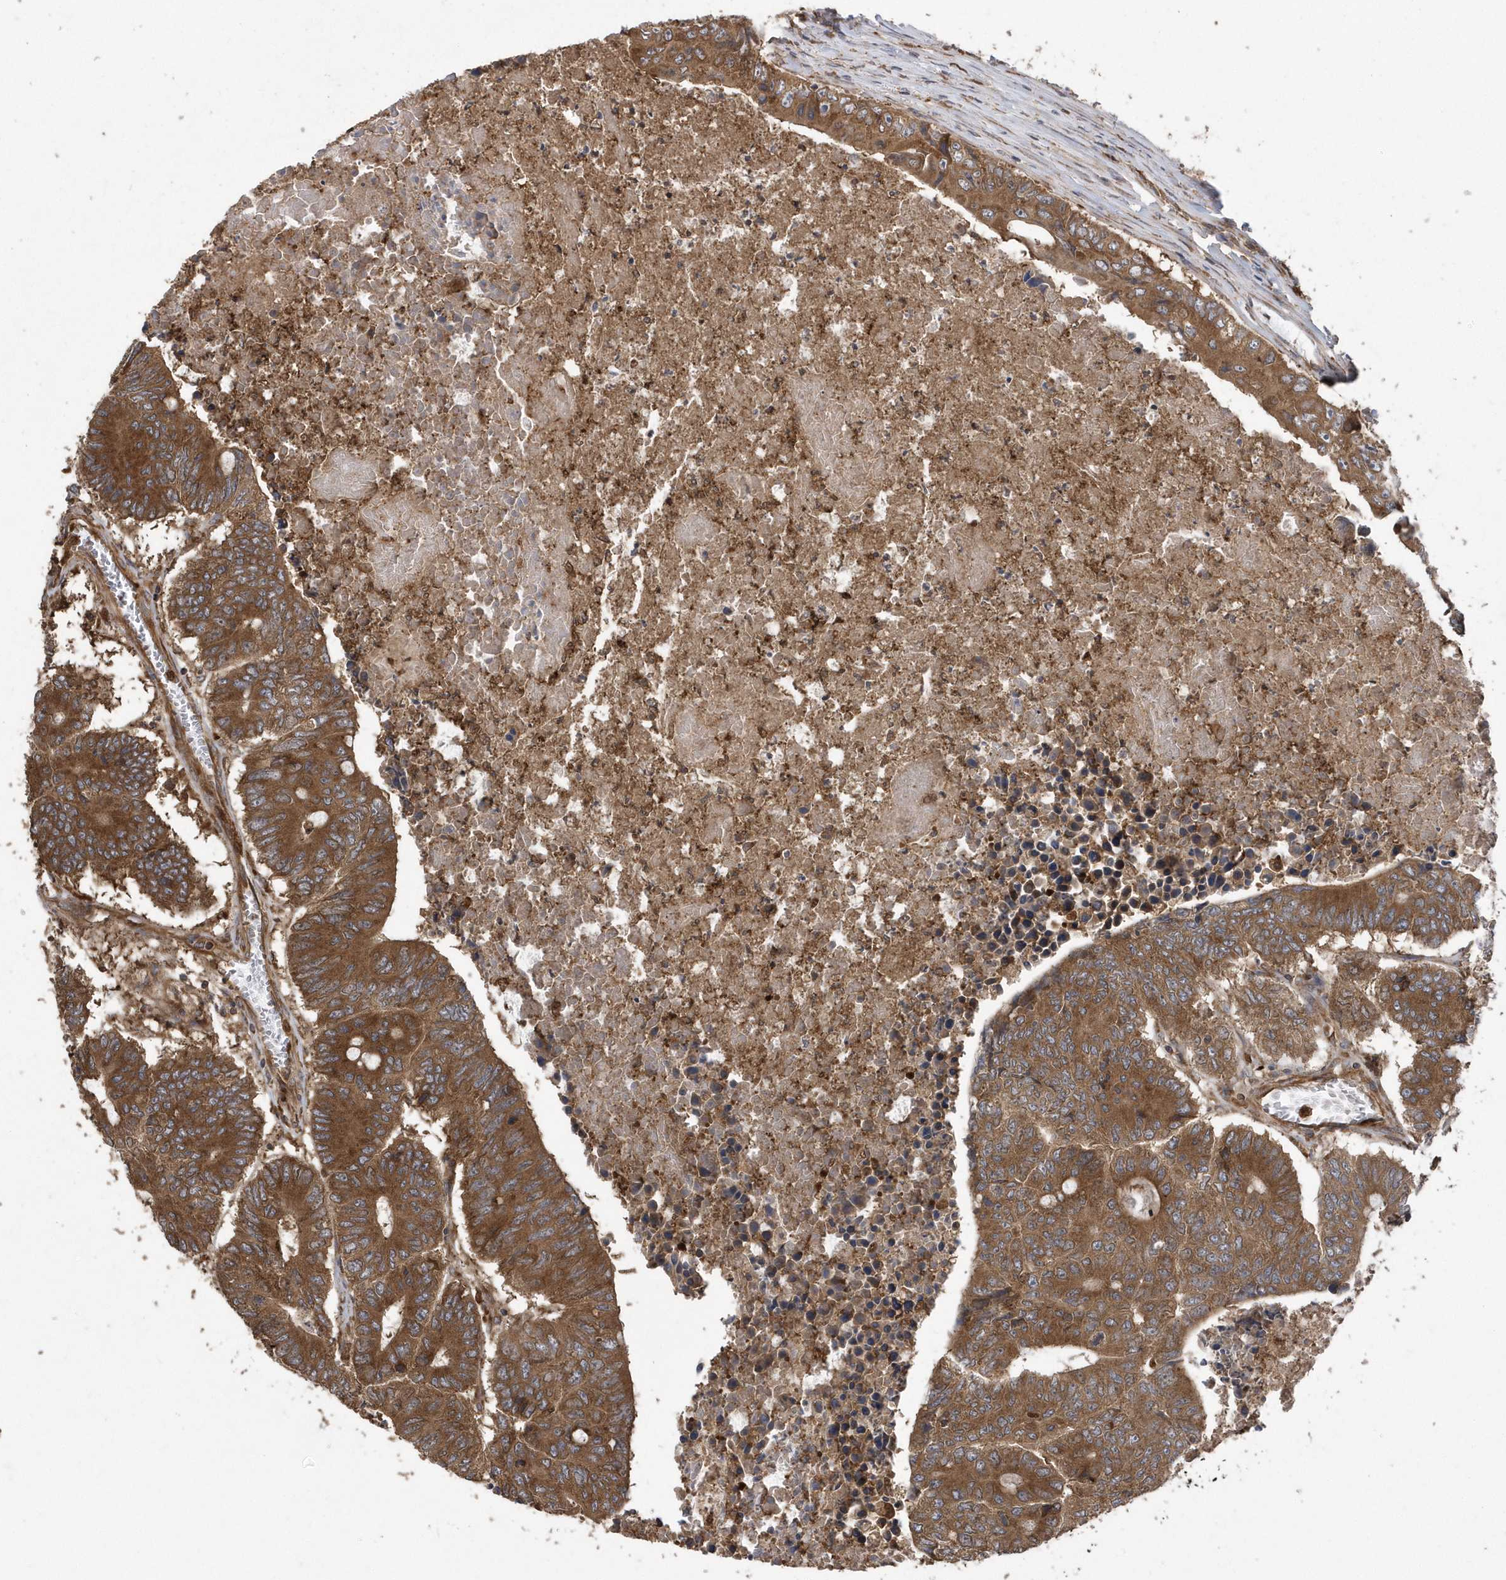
{"staining": {"intensity": "moderate", "quantity": ">75%", "location": "cytoplasmic/membranous"}, "tissue": "colorectal cancer", "cell_type": "Tumor cells", "image_type": "cancer", "snomed": [{"axis": "morphology", "description": "Adenocarcinoma, NOS"}, {"axis": "topography", "description": "Colon"}], "caption": "A brown stain labels moderate cytoplasmic/membranous expression of a protein in colorectal cancer tumor cells.", "gene": "WASHC5", "patient": {"sex": "male", "age": 87}}